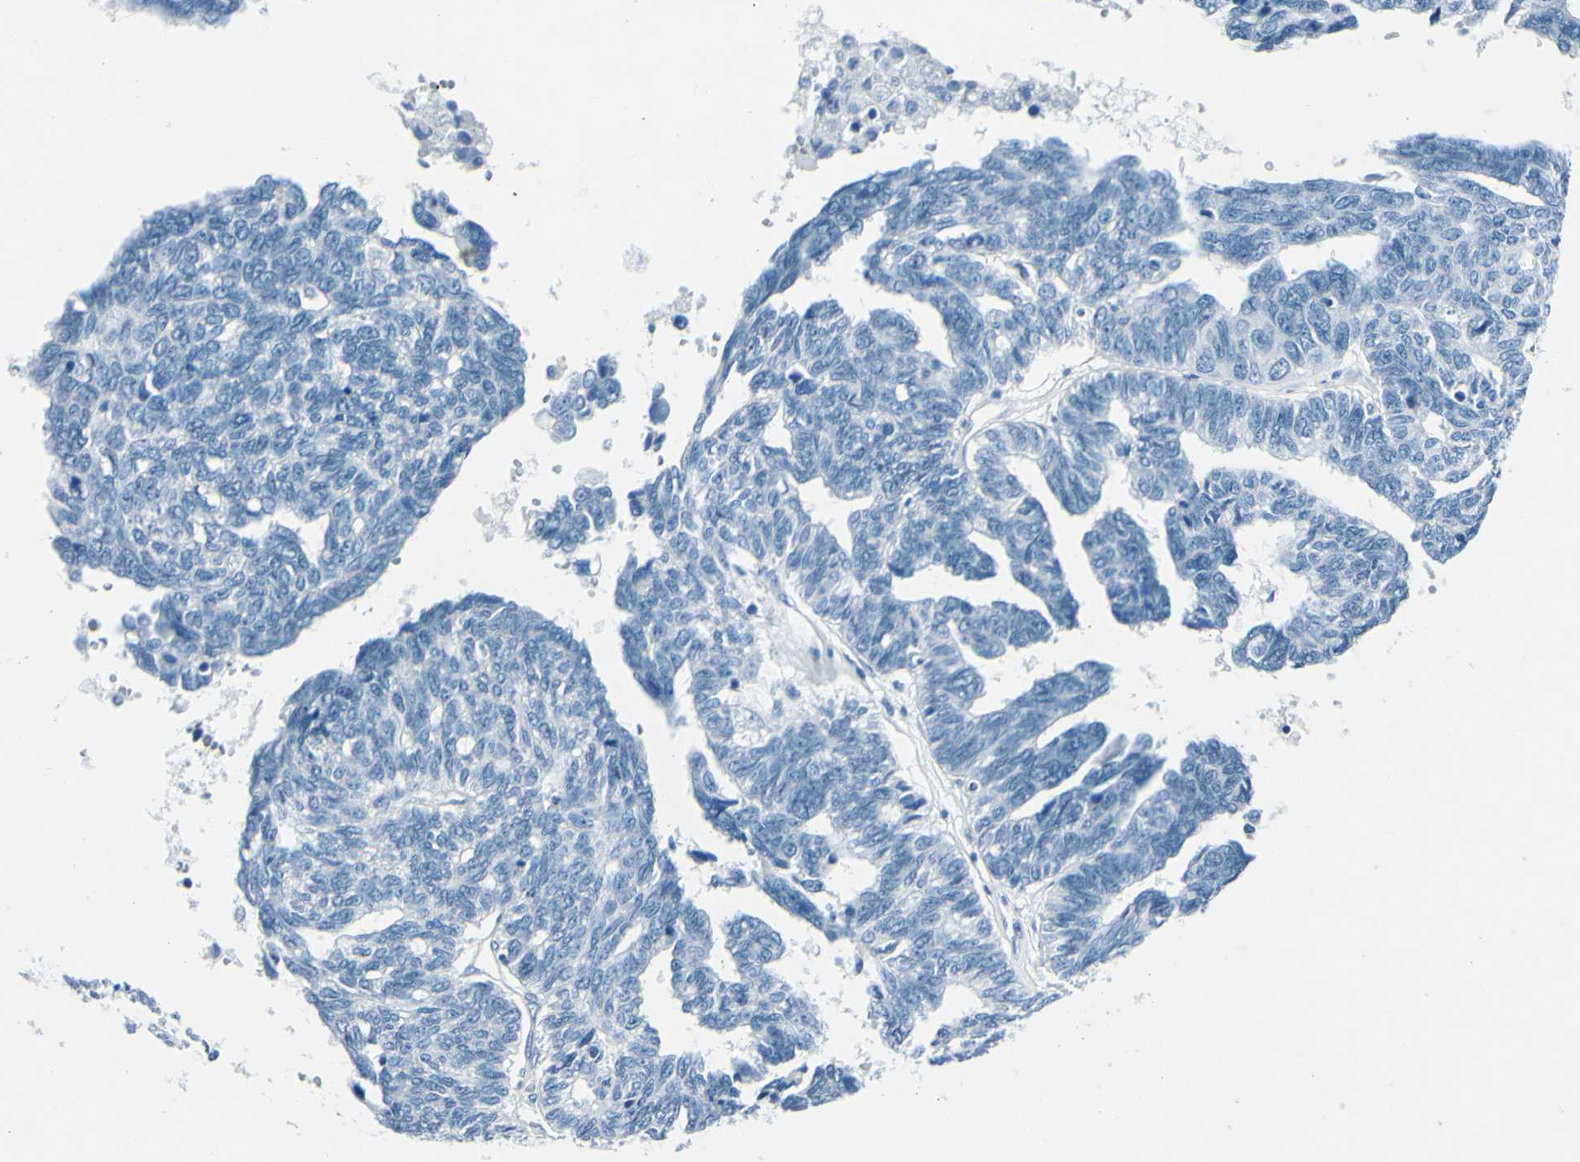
{"staining": {"intensity": "negative", "quantity": "none", "location": "none"}, "tissue": "ovarian cancer", "cell_type": "Tumor cells", "image_type": "cancer", "snomed": [{"axis": "morphology", "description": "Cystadenocarcinoma, serous, NOS"}, {"axis": "topography", "description": "Ovary"}], "caption": "High power microscopy image of an IHC image of serous cystadenocarcinoma (ovarian), revealing no significant staining in tumor cells. (Brightfield microscopy of DAB (3,3'-diaminobenzidine) IHC at high magnification).", "gene": "CDH15", "patient": {"sex": "female", "age": 79}}